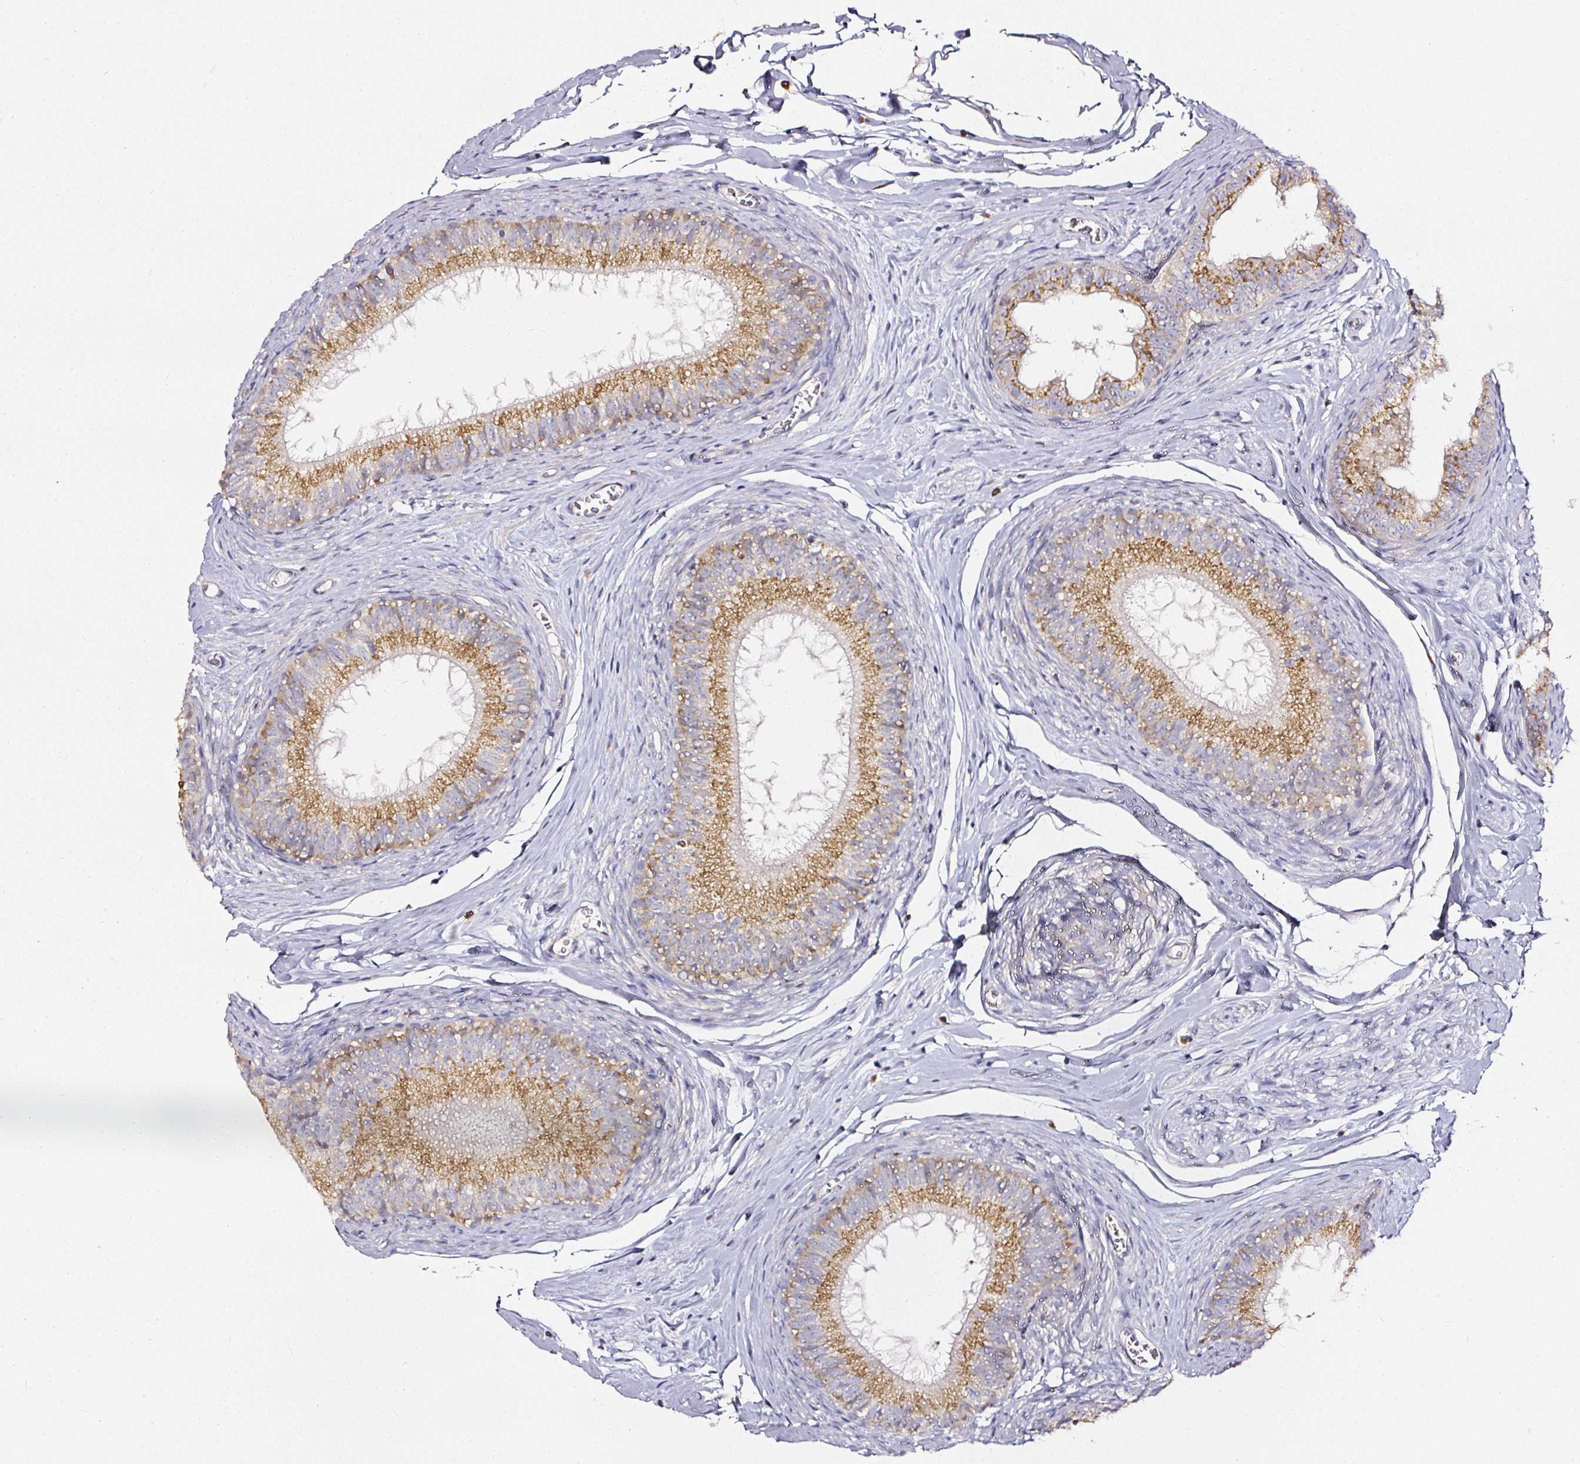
{"staining": {"intensity": "moderate", "quantity": ">75%", "location": "cytoplasmic/membranous"}, "tissue": "epididymis", "cell_type": "Glandular cells", "image_type": "normal", "snomed": [{"axis": "morphology", "description": "Normal tissue, NOS"}, {"axis": "topography", "description": "Epididymis"}], "caption": "Immunohistochemical staining of normal human epididymis reveals >75% levels of moderate cytoplasmic/membranous protein positivity in approximately >75% of glandular cells.", "gene": "NTRK1", "patient": {"sex": "male", "age": 25}}